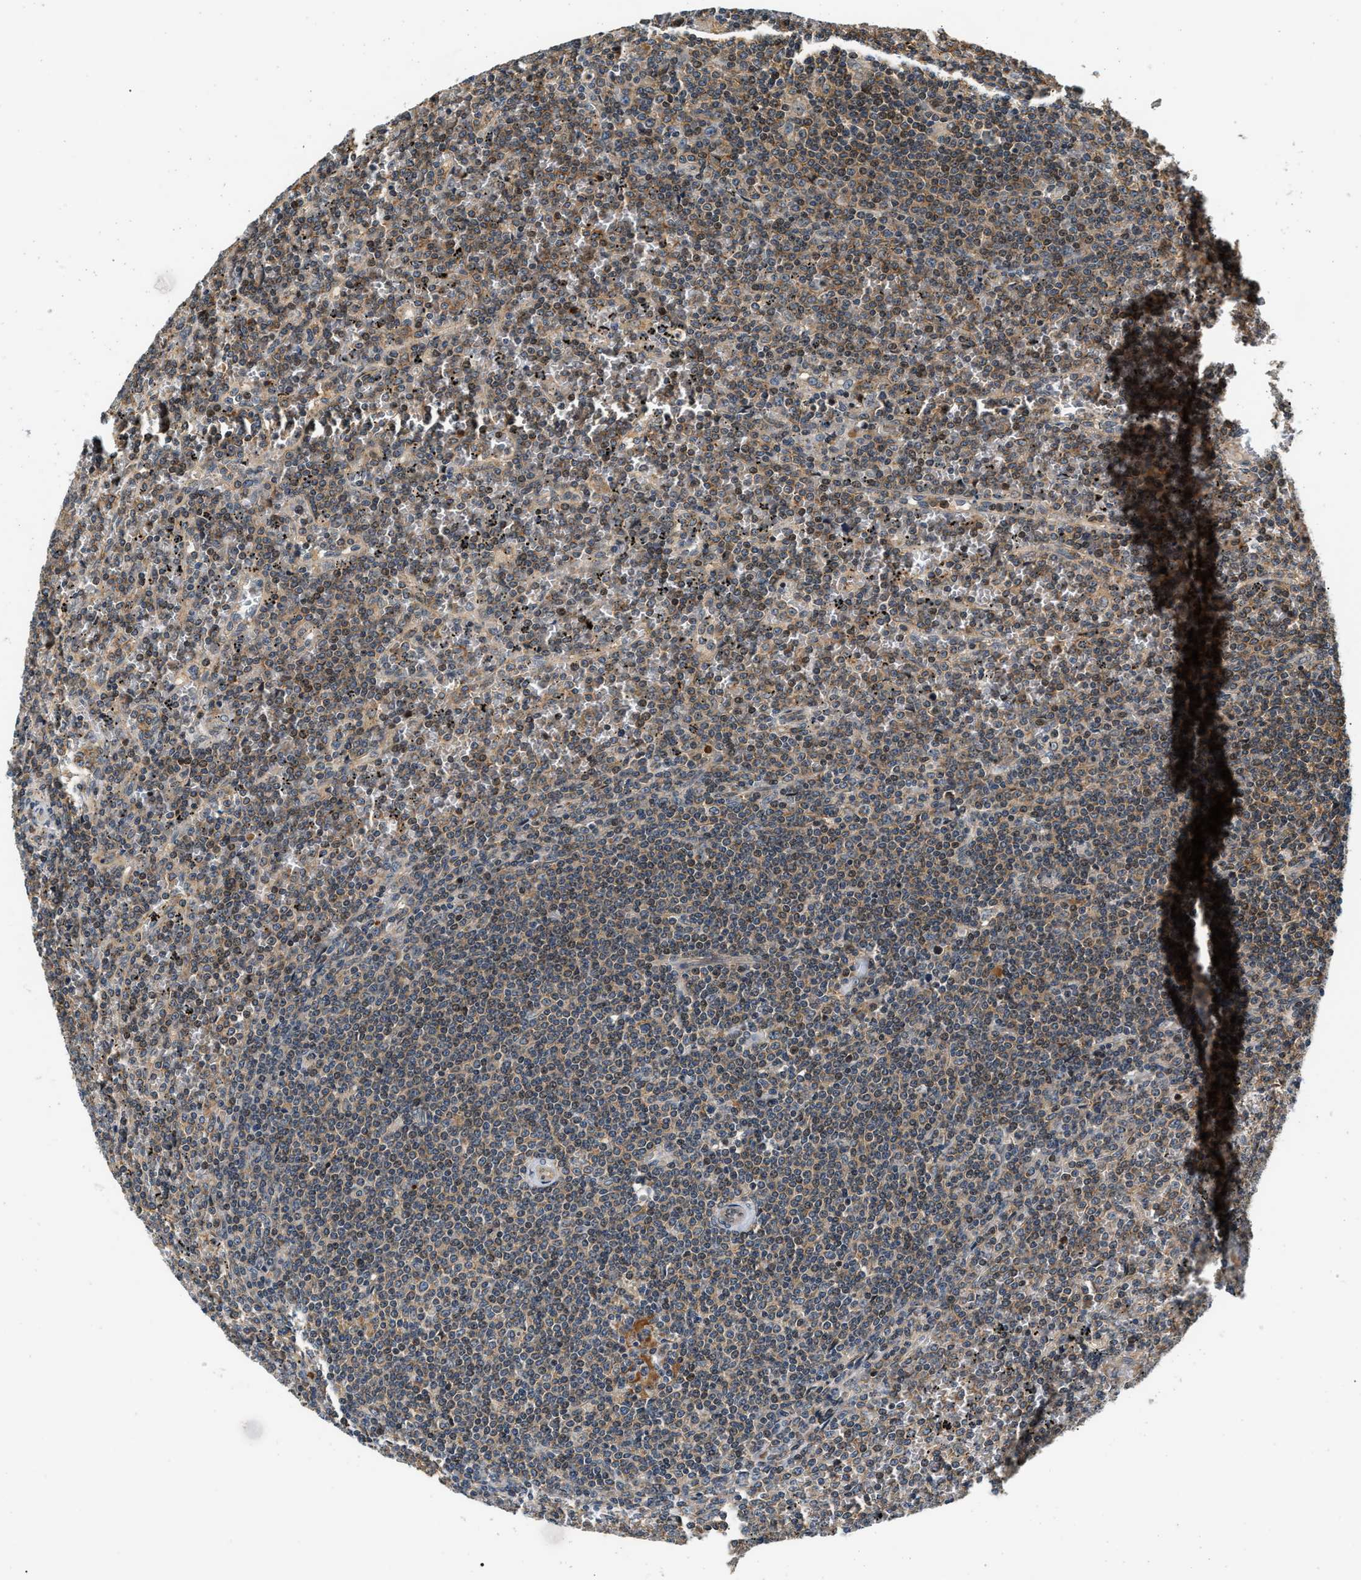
{"staining": {"intensity": "weak", "quantity": "<25%", "location": "cytoplasmic/membranous"}, "tissue": "lymphoma", "cell_type": "Tumor cells", "image_type": "cancer", "snomed": [{"axis": "morphology", "description": "Malignant lymphoma, non-Hodgkin's type, Low grade"}, {"axis": "topography", "description": "Spleen"}], "caption": "Immunohistochemical staining of malignant lymphoma, non-Hodgkin's type (low-grade) reveals no significant expression in tumor cells.", "gene": "EXTL2", "patient": {"sex": "female", "age": 19}}